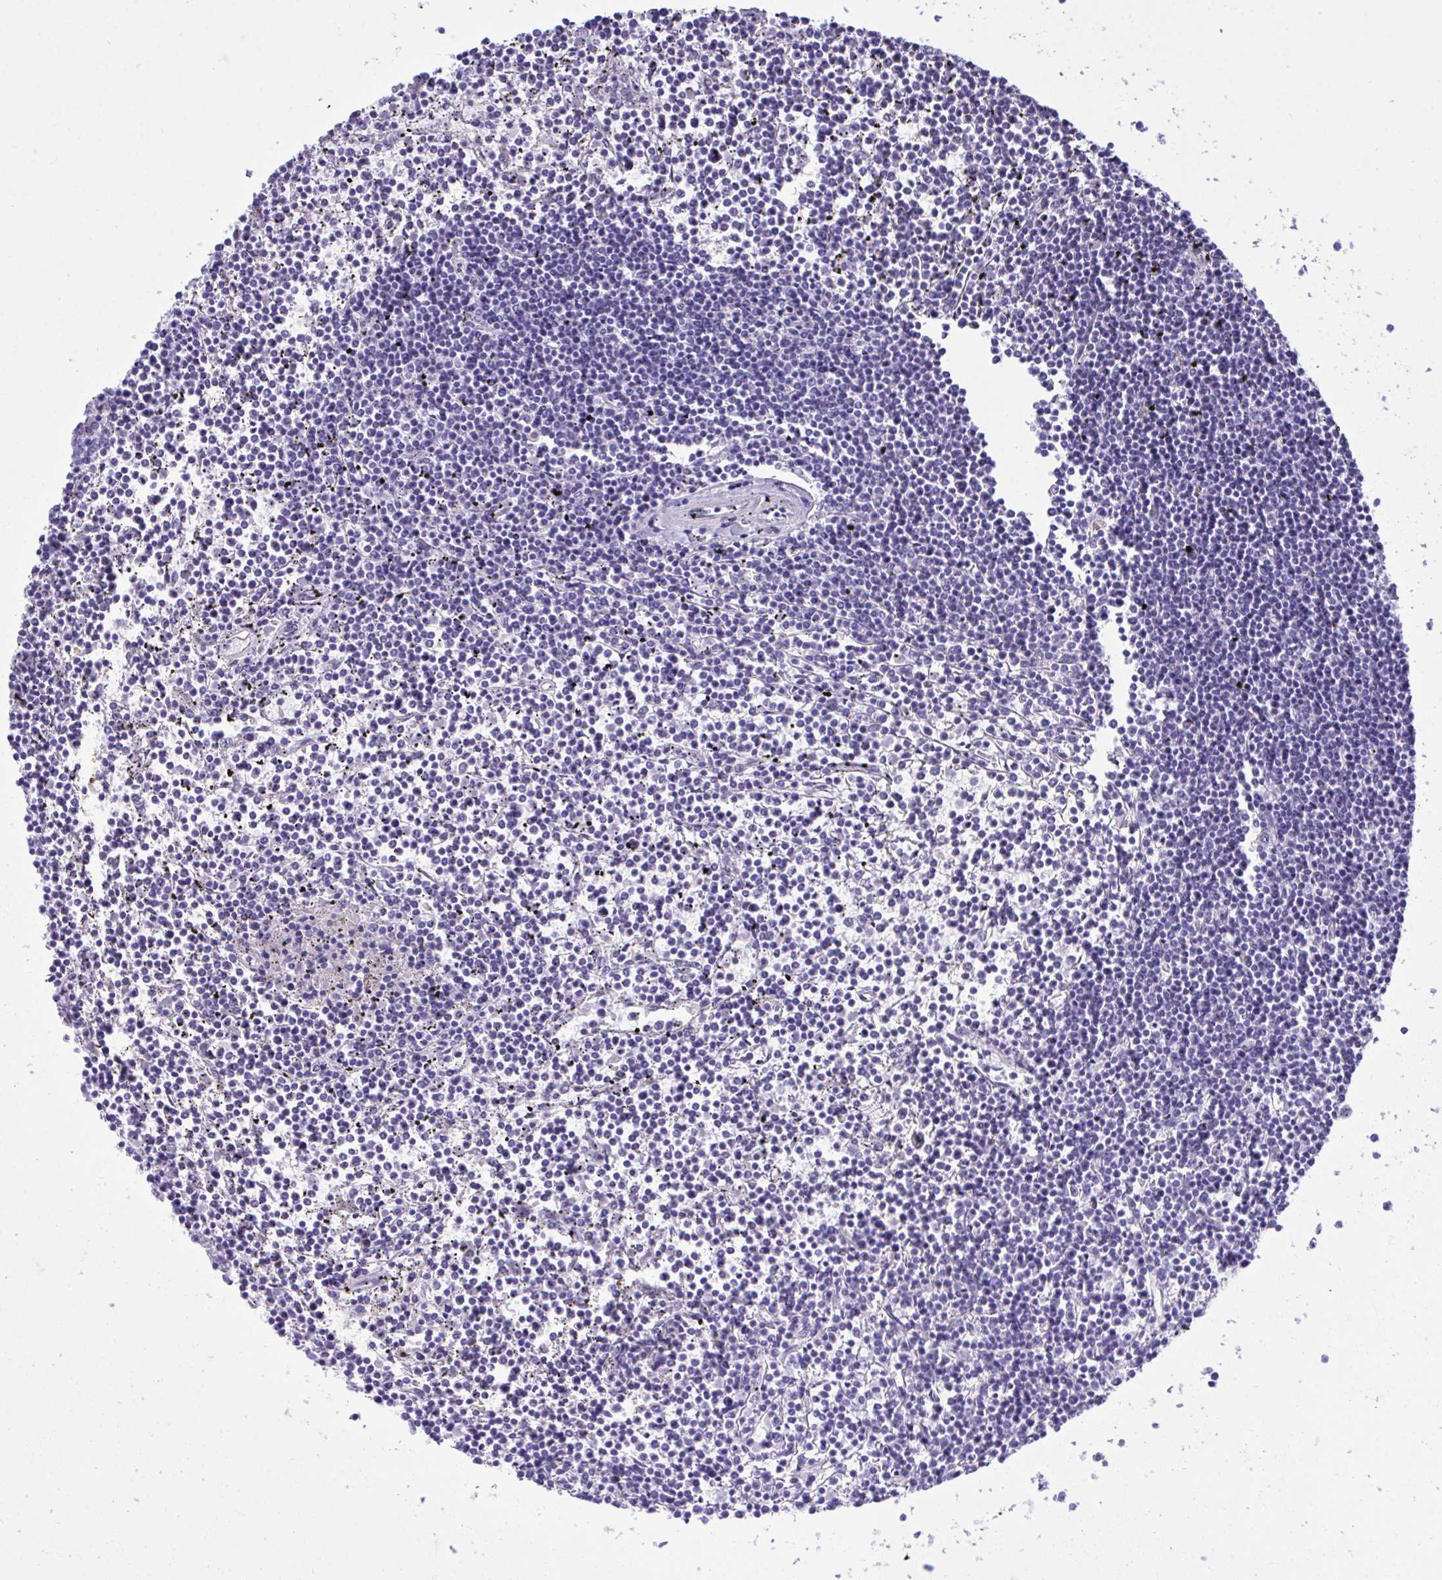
{"staining": {"intensity": "negative", "quantity": "none", "location": "none"}, "tissue": "lymphoma", "cell_type": "Tumor cells", "image_type": "cancer", "snomed": [{"axis": "morphology", "description": "Malignant lymphoma, non-Hodgkin's type, Low grade"}, {"axis": "topography", "description": "Spleen"}], "caption": "DAB immunohistochemical staining of low-grade malignant lymphoma, non-Hodgkin's type shows no significant positivity in tumor cells.", "gene": "BEX5", "patient": {"sex": "female", "age": 19}}